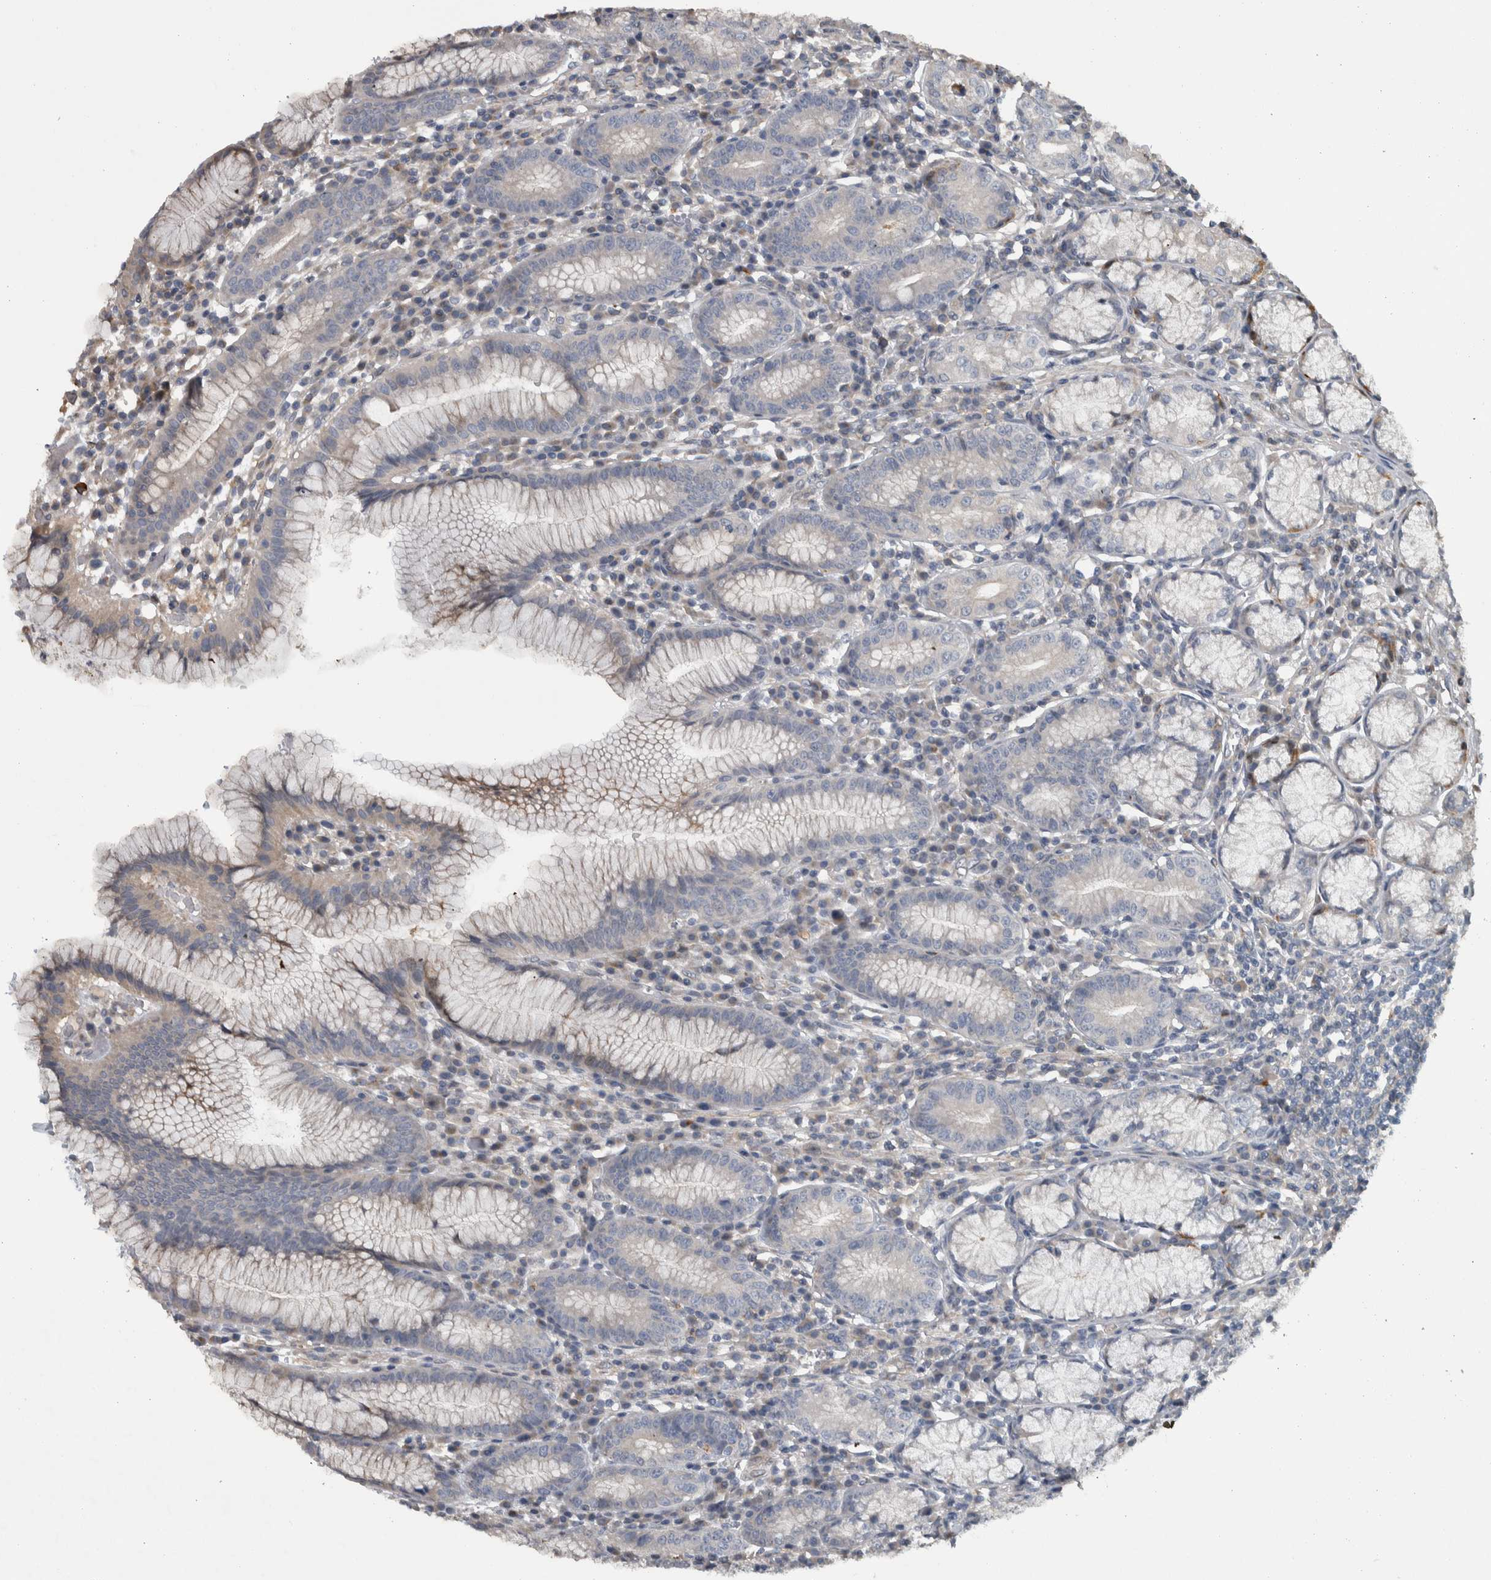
{"staining": {"intensity": "weak", "quantity": "<25%", "location": "cytoplasmic/membranous"}, "tissue": "stomach", "cell_type": "Glandular cells", "image_type": "normal", "snomed": [{"axis": "morphology", "description": "Normal tissue, NOS"}, {"axis": "topography", "description": "Stomach"}], "caption": "Glandular cells show no significant positivity in unremarkable stomach. Brightfield microscopy of immunohistochemistry (IHC) stained with DAB (3,3'-diaminobenzidine) (brown) and hematoxylin (blue), captured at high magnification.", "gene": "NT5C2", "patient": {"sex": "male", "age": 55}}